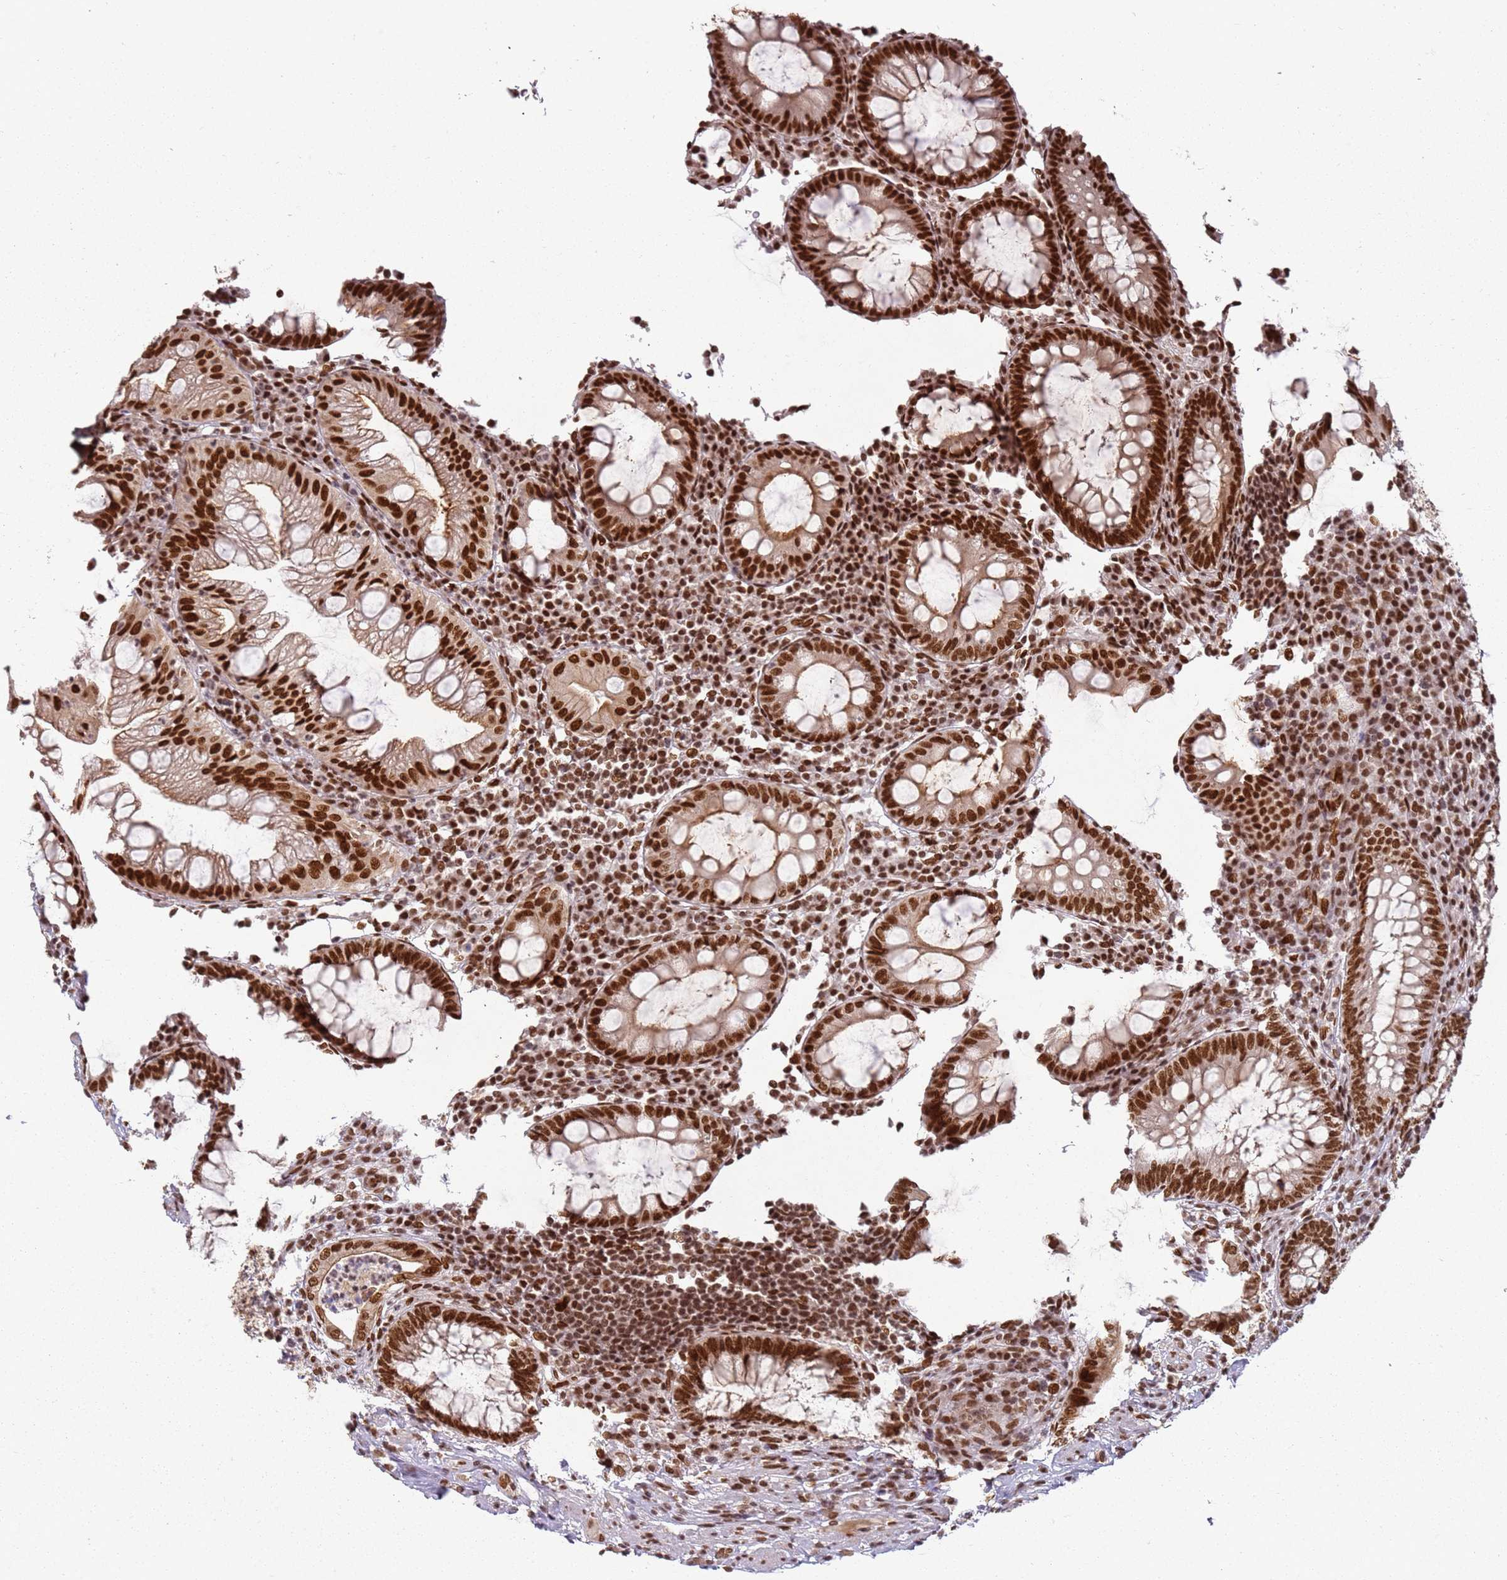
{"staining": {"intensity": "strong", "quantity": ">75%", "location": "nuclear"}, "tissue": "appendix", "cell_type": "Glandular cells", "image_type": "normal", "snomed": [{"axis": "morphology", "description": "Normal tissue, NOS"}, {"axis": "topography", "description": "Appendix"}], "caption": "Immunohistochemistry of benign human appendix demonstrates high levels of strong nuclear expression in approximately >75% of glandular cells.", "gene": "TENT4A", "patient": {"sex": "male", "age": 83}}